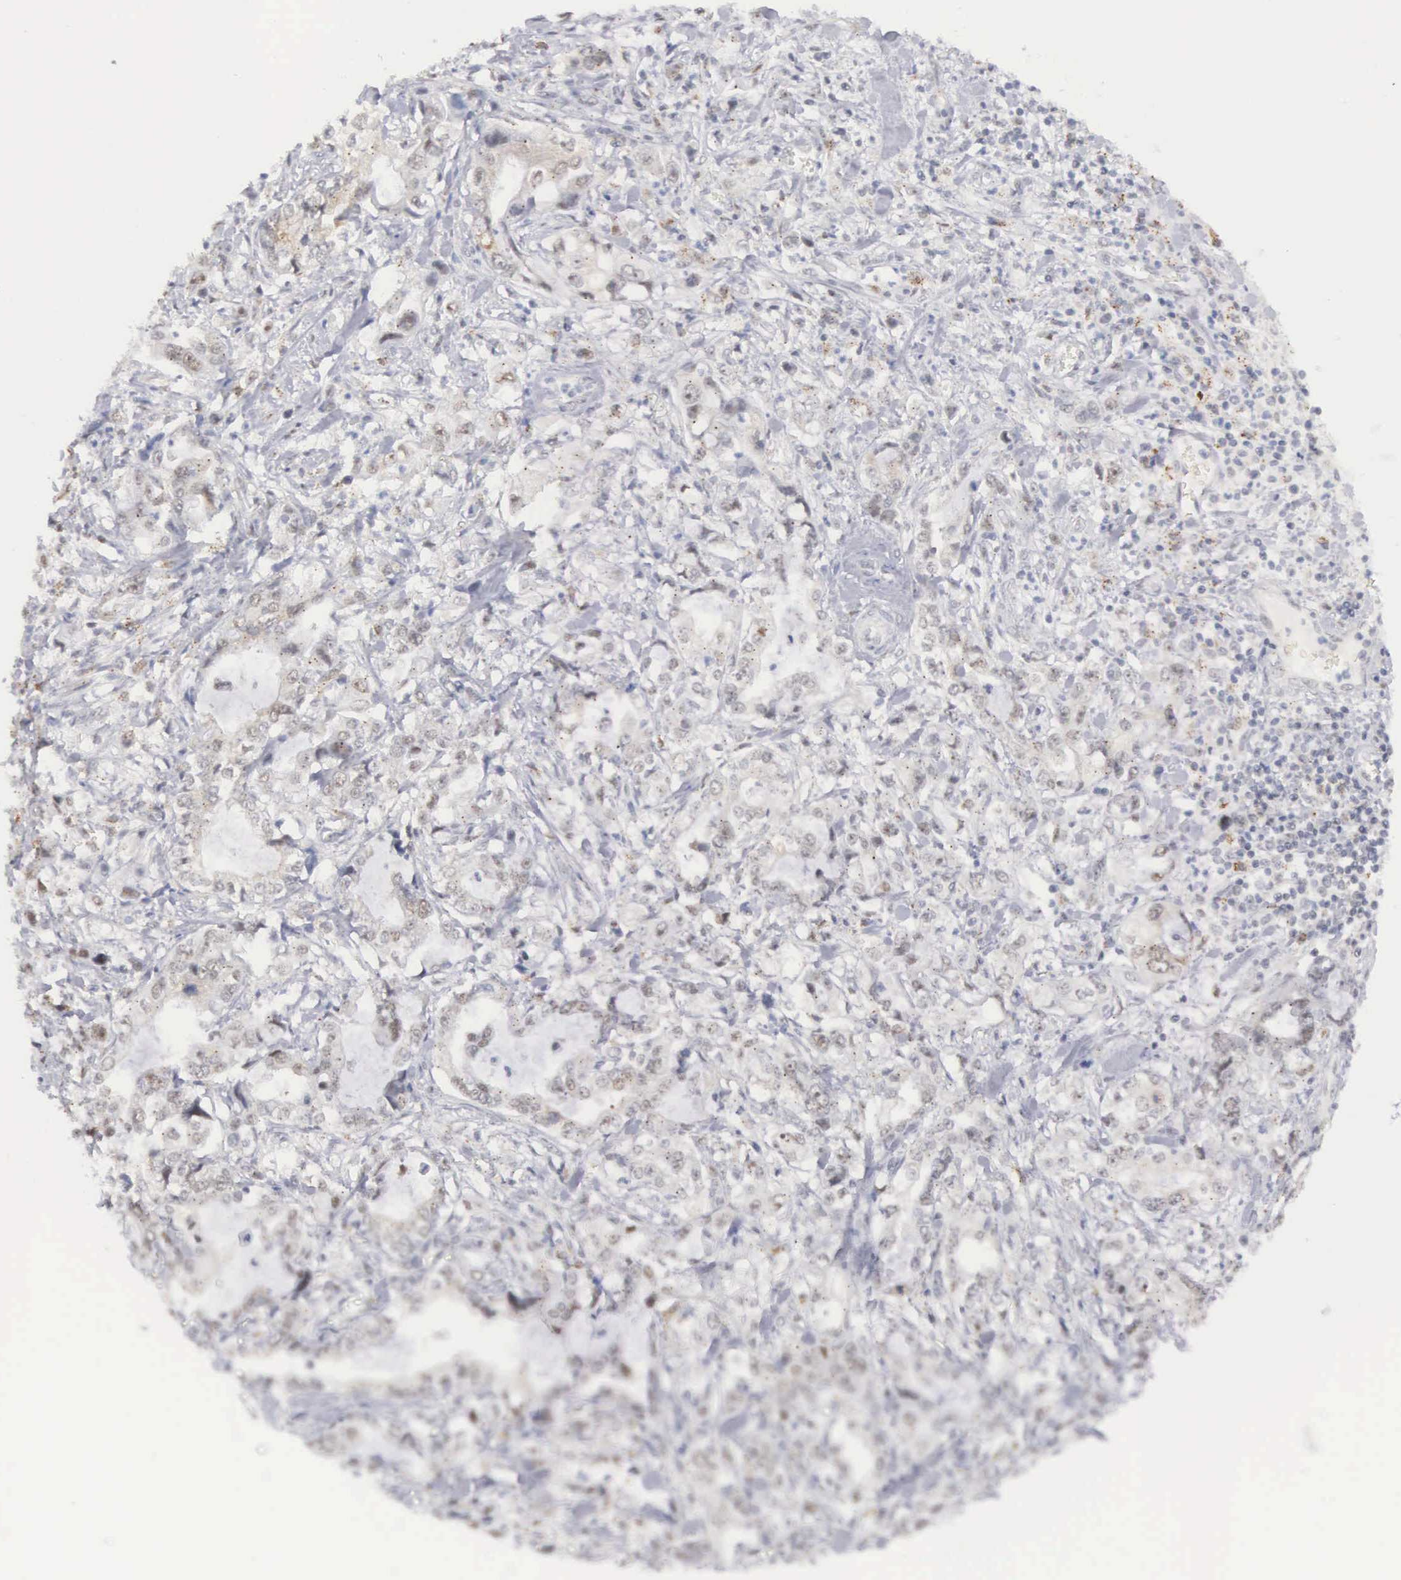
{"staining": {"intensity": "negative", "quantity": "none", "location": "none"}, "tissue": "stomach cancer", "cell_type": "Tumor cells", "image_type": "cancer", "snomed": [{"axis": "morphology", "description": "Adenocarcinoma, NOS"}, {"axis": "topography", "description": "Pancreas"}, {"axis": "topography", "description": "Stomach, upper"}], "caption": "High magnification brightfield microscopy of stomach cancer (adenocarcinoma) stained with DAB (3,3'-diaminobenzidine) (brown) and counterstained with hematoxylin (blue): tumor cells show no significant positivity.", "gene": "MNAT1", "patient": {"sex": "male", "age": 77}}